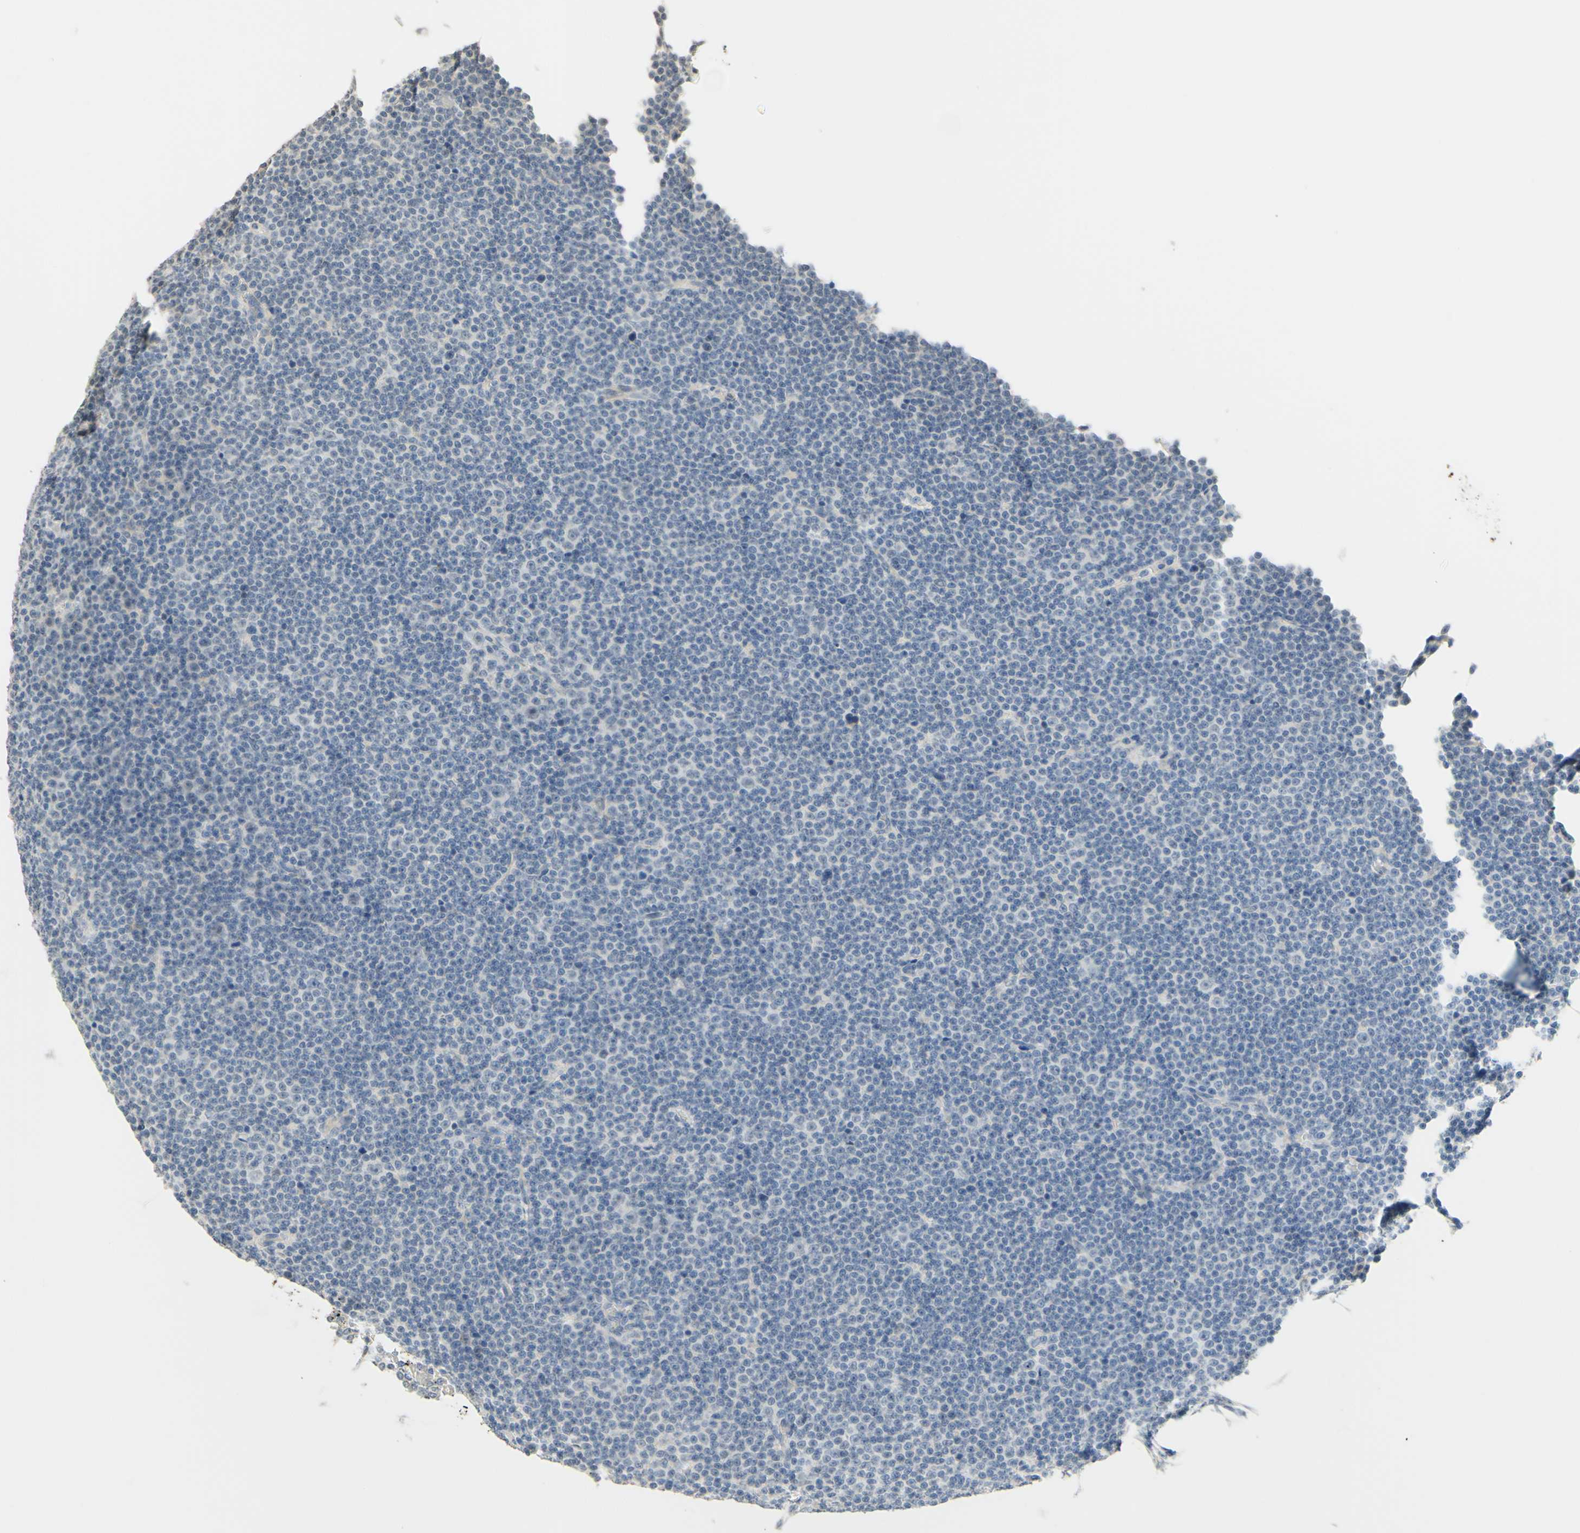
{"staining": {"intensity": "negative", "quantity": "none", "location": "none"}, "tissue": "lymphoma", "cell_type": "Tumor cells", "image_type": "cancer", "snomed": [{"axis": "morphology", "description": "Malignant lymphoma, non-Hodgkin's type, Low grade"}, {"axis": "topography", "description": "Lymph node"}], "caption": "DAB immunohistochemical staining of human lymphoma displays no significant positivity in tumor cells.", "gene": "MAG", "patient": {"sex": "female", "age": 67}}